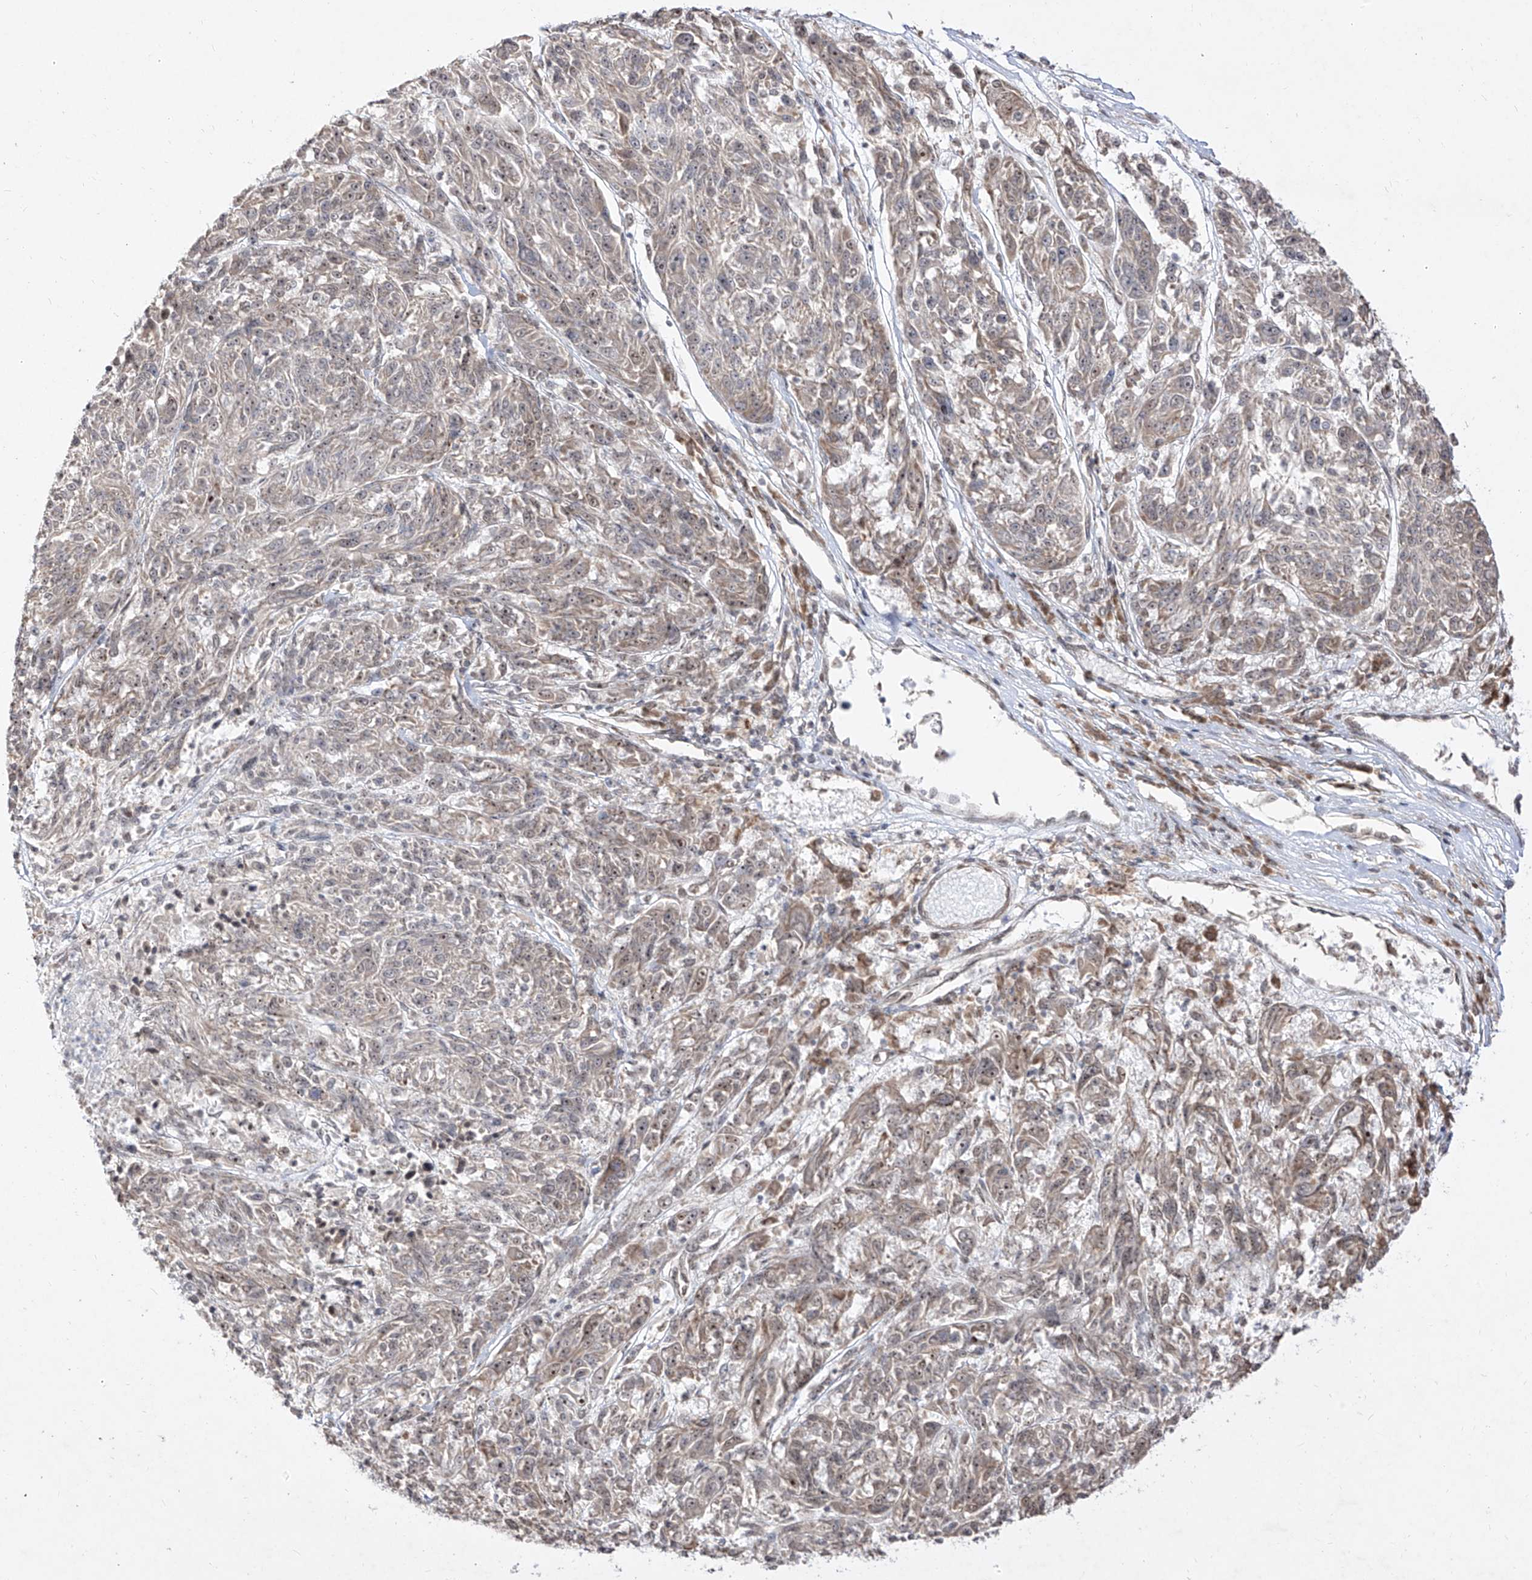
{"staining": {"intensity": "weak", "quantity": "<25%", "location": "cytoplasmic/membranous,nuclear"}, "tissue": "melanoma", "cell_type": "Tumor cells", "image_type": "cancer", "snomed": [{"axis": "morphology", "description": "Malignant melanoma, NOS"}, {"axis": "topography", "description": "Skin"}], "caption": "This is a histopathology image of IHC staining of melanoma, which shows no positivity in tumor cells.", "gene": "SNRNP27", "patient": {"sex": "male", "age": 53}}